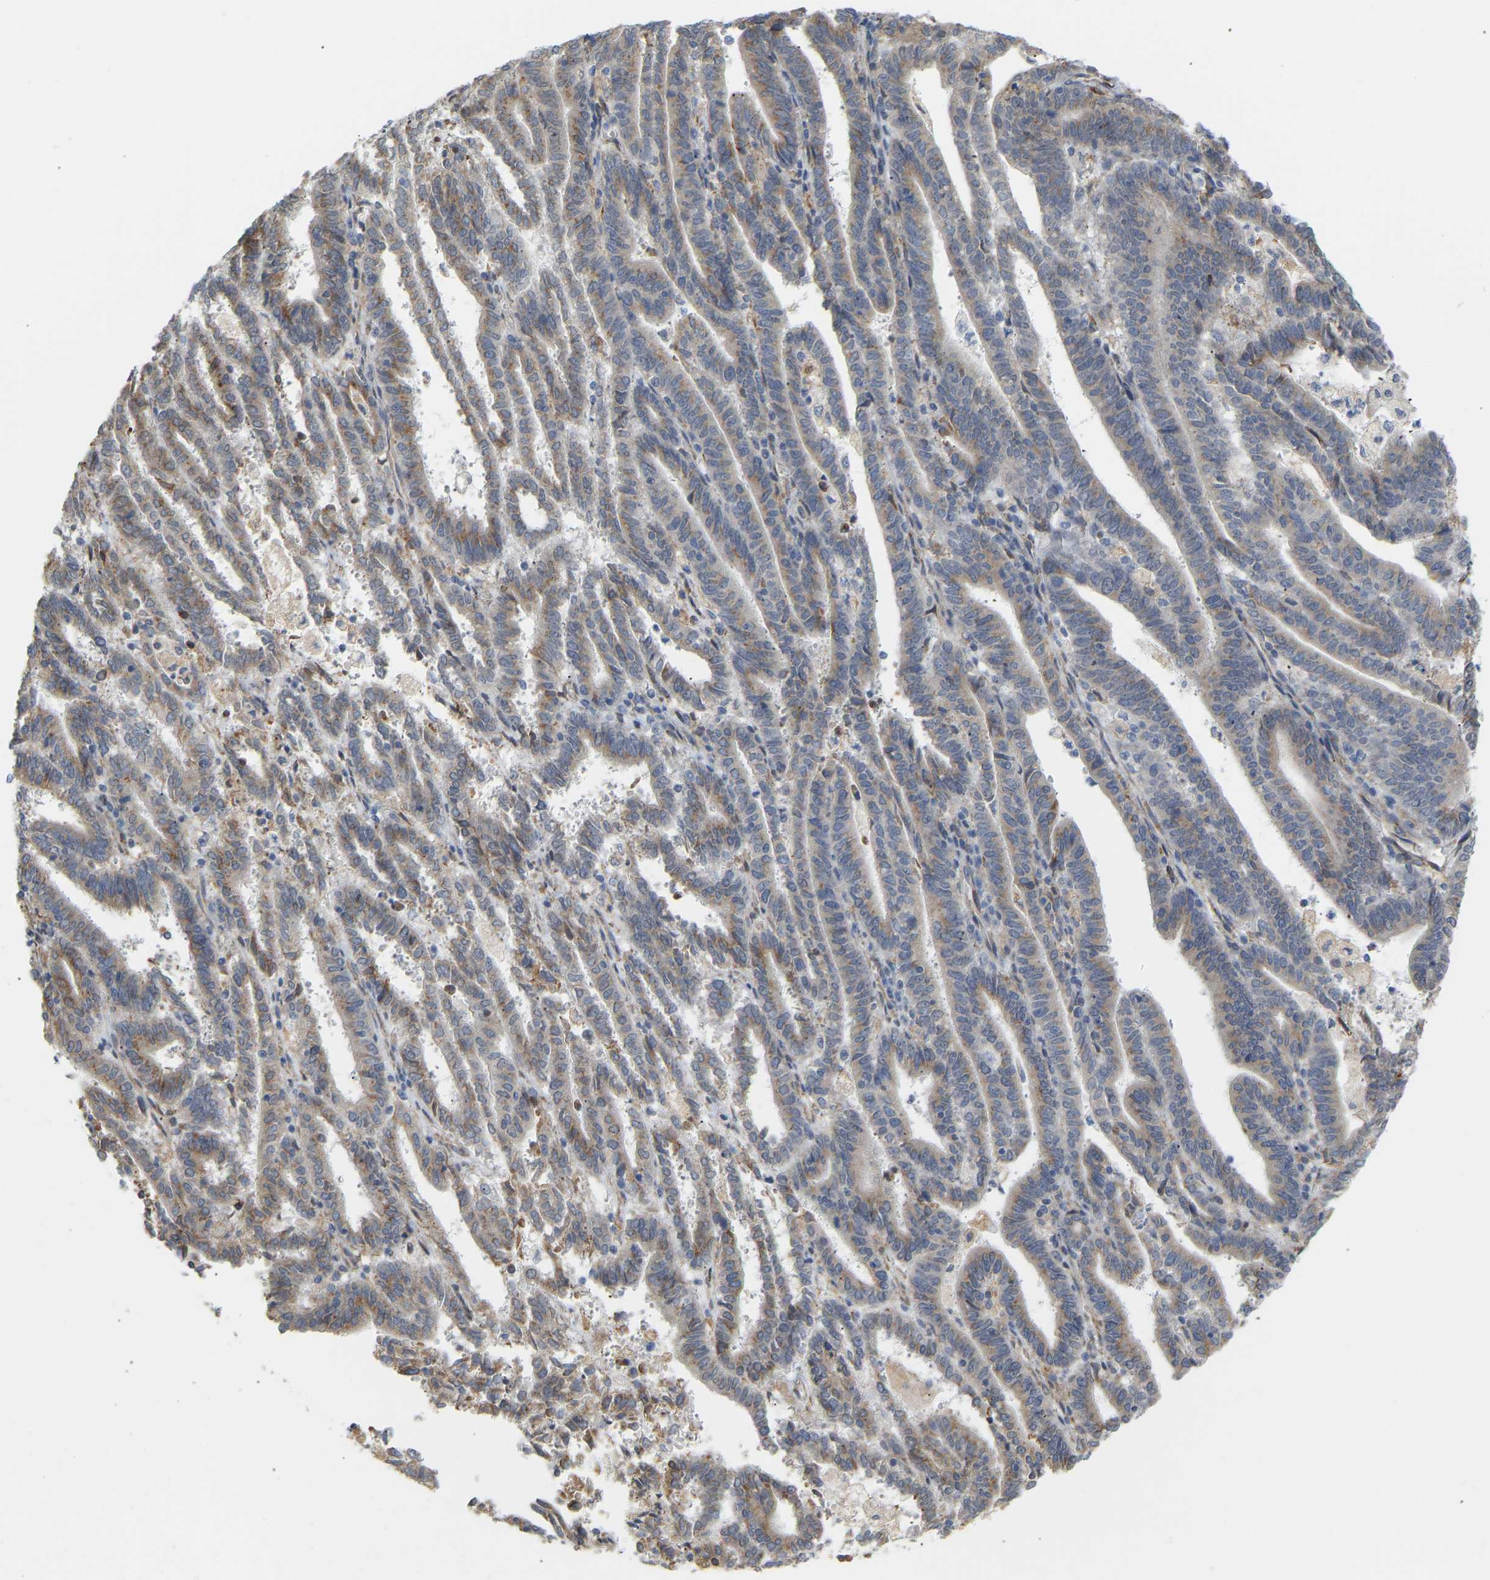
{"staining": {"intensity": "moderate", "quantity": "25%-75%", "location": "cytoplasmic/membranous"}, "tissue": "endometrial cancer", "cell_type": "Tumor cells", "image_type": "cancer", "snomed": [{"axis": "morphology", "description": "Adenocarcinoma, NOS"}, {"axis": "topography", "description": "Uterus"}], "caption": "Immunohistochemistry (IHC) staining of endometrial cancer, which exhibits medium levels of moderate cytoplasmic/membranous positivity in approximately 25%-75% of tumor cells indicating moderate cytoplasmic/membranous protein expression. The staining was performed using DAB (3,3'-diaminobenzidine) (brown) for protein detection and nuclei were counterstained in hematoxylin (blue).", "gene": "BEND3", "patient": {"sex": "female", "age": 83}}